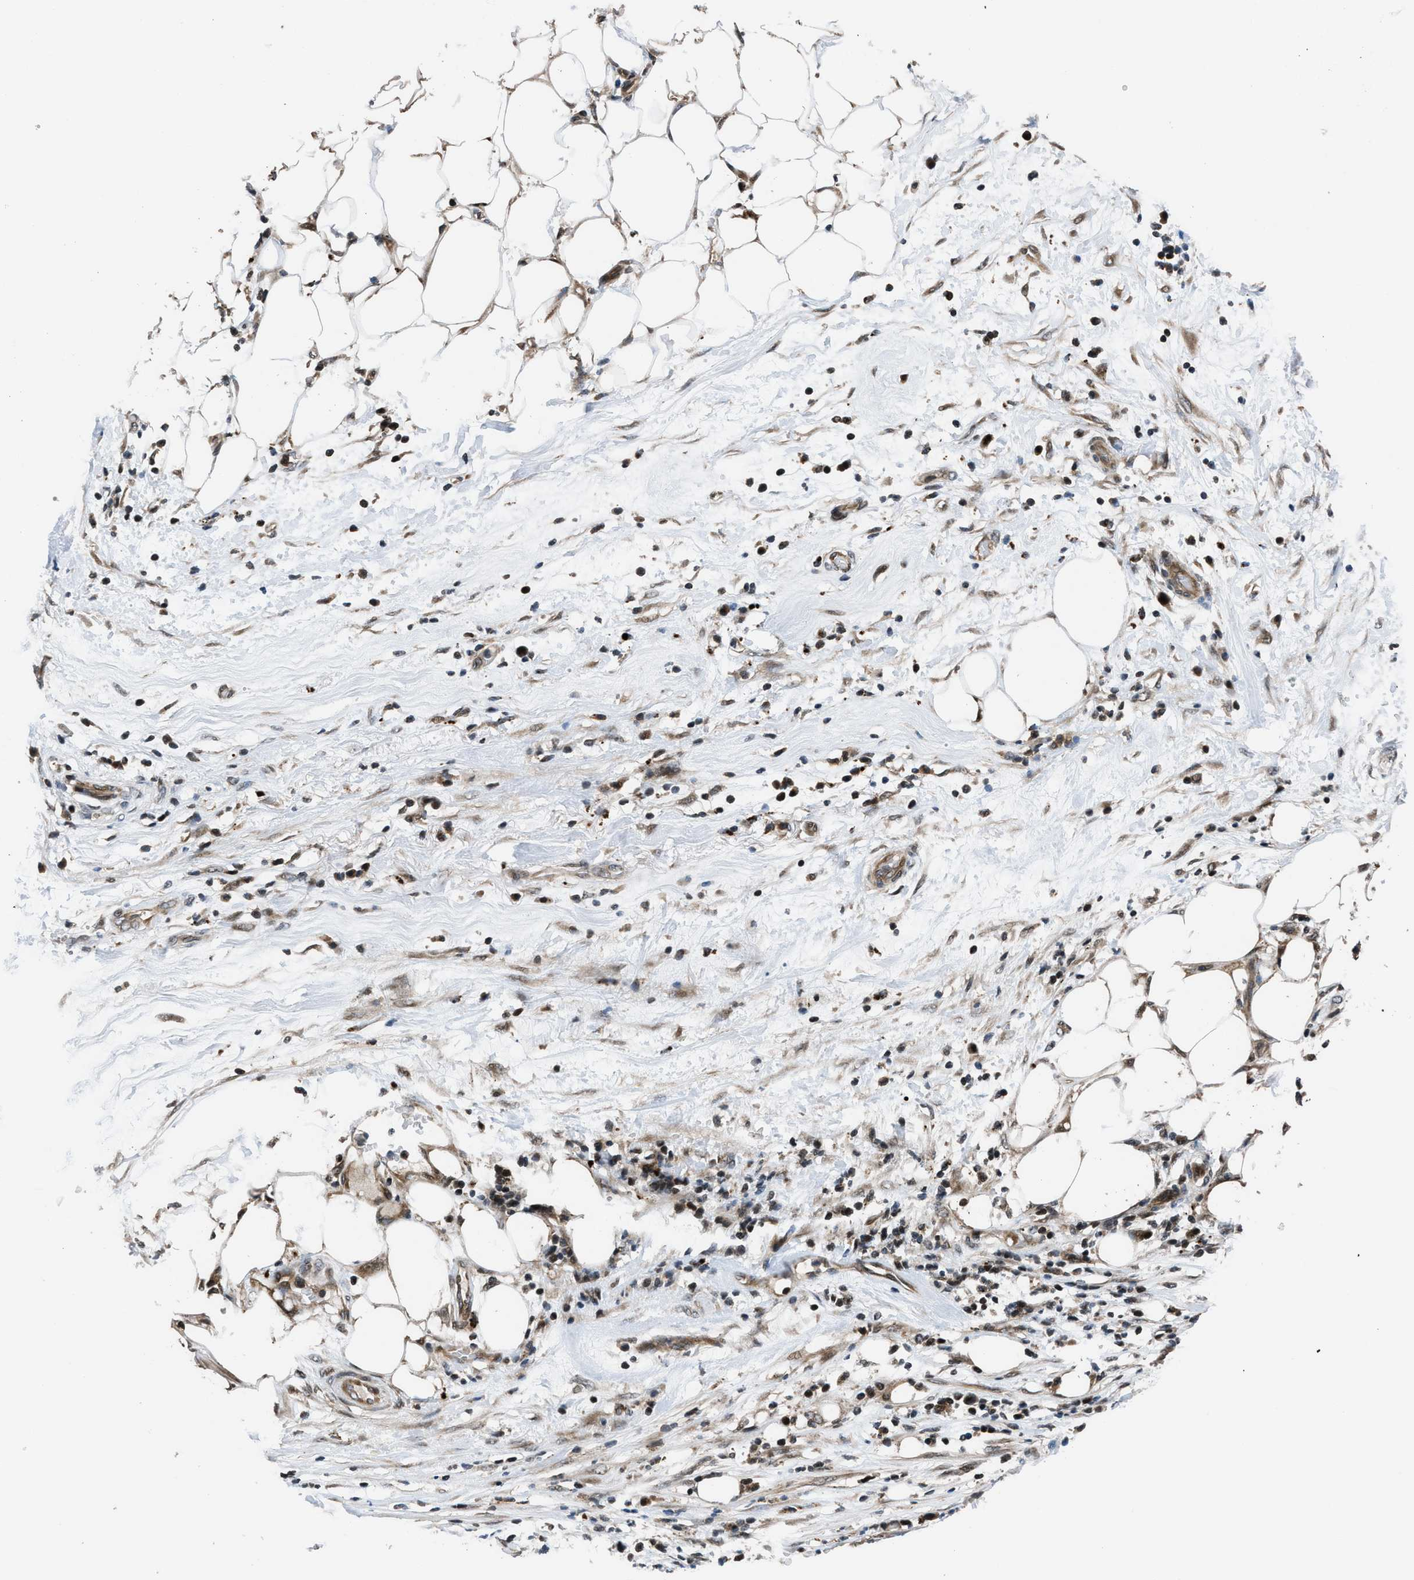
{"staining": {"intensity": "weak", "quantity": ">75%", "location": "cytoplasmic/membranous,nuclear"}, "tissue": "pancreatic cancer", "cell_type": "Tumor cells", "image_type": "cancer", "snomed": [{"axis": "morphology", "description": "Adenocarcinoma, NOS"}, {"axis": "topography", "description": "Pancreas"}], "caption": "Human pancreatic cancer stained with a brown dye exhibits weak cytoplasmic/membranous and nuclear positive expression in approximately >75% of tumor cells.", "gene": "CTBS", "patient": {"sex": "female", "age": 78}}